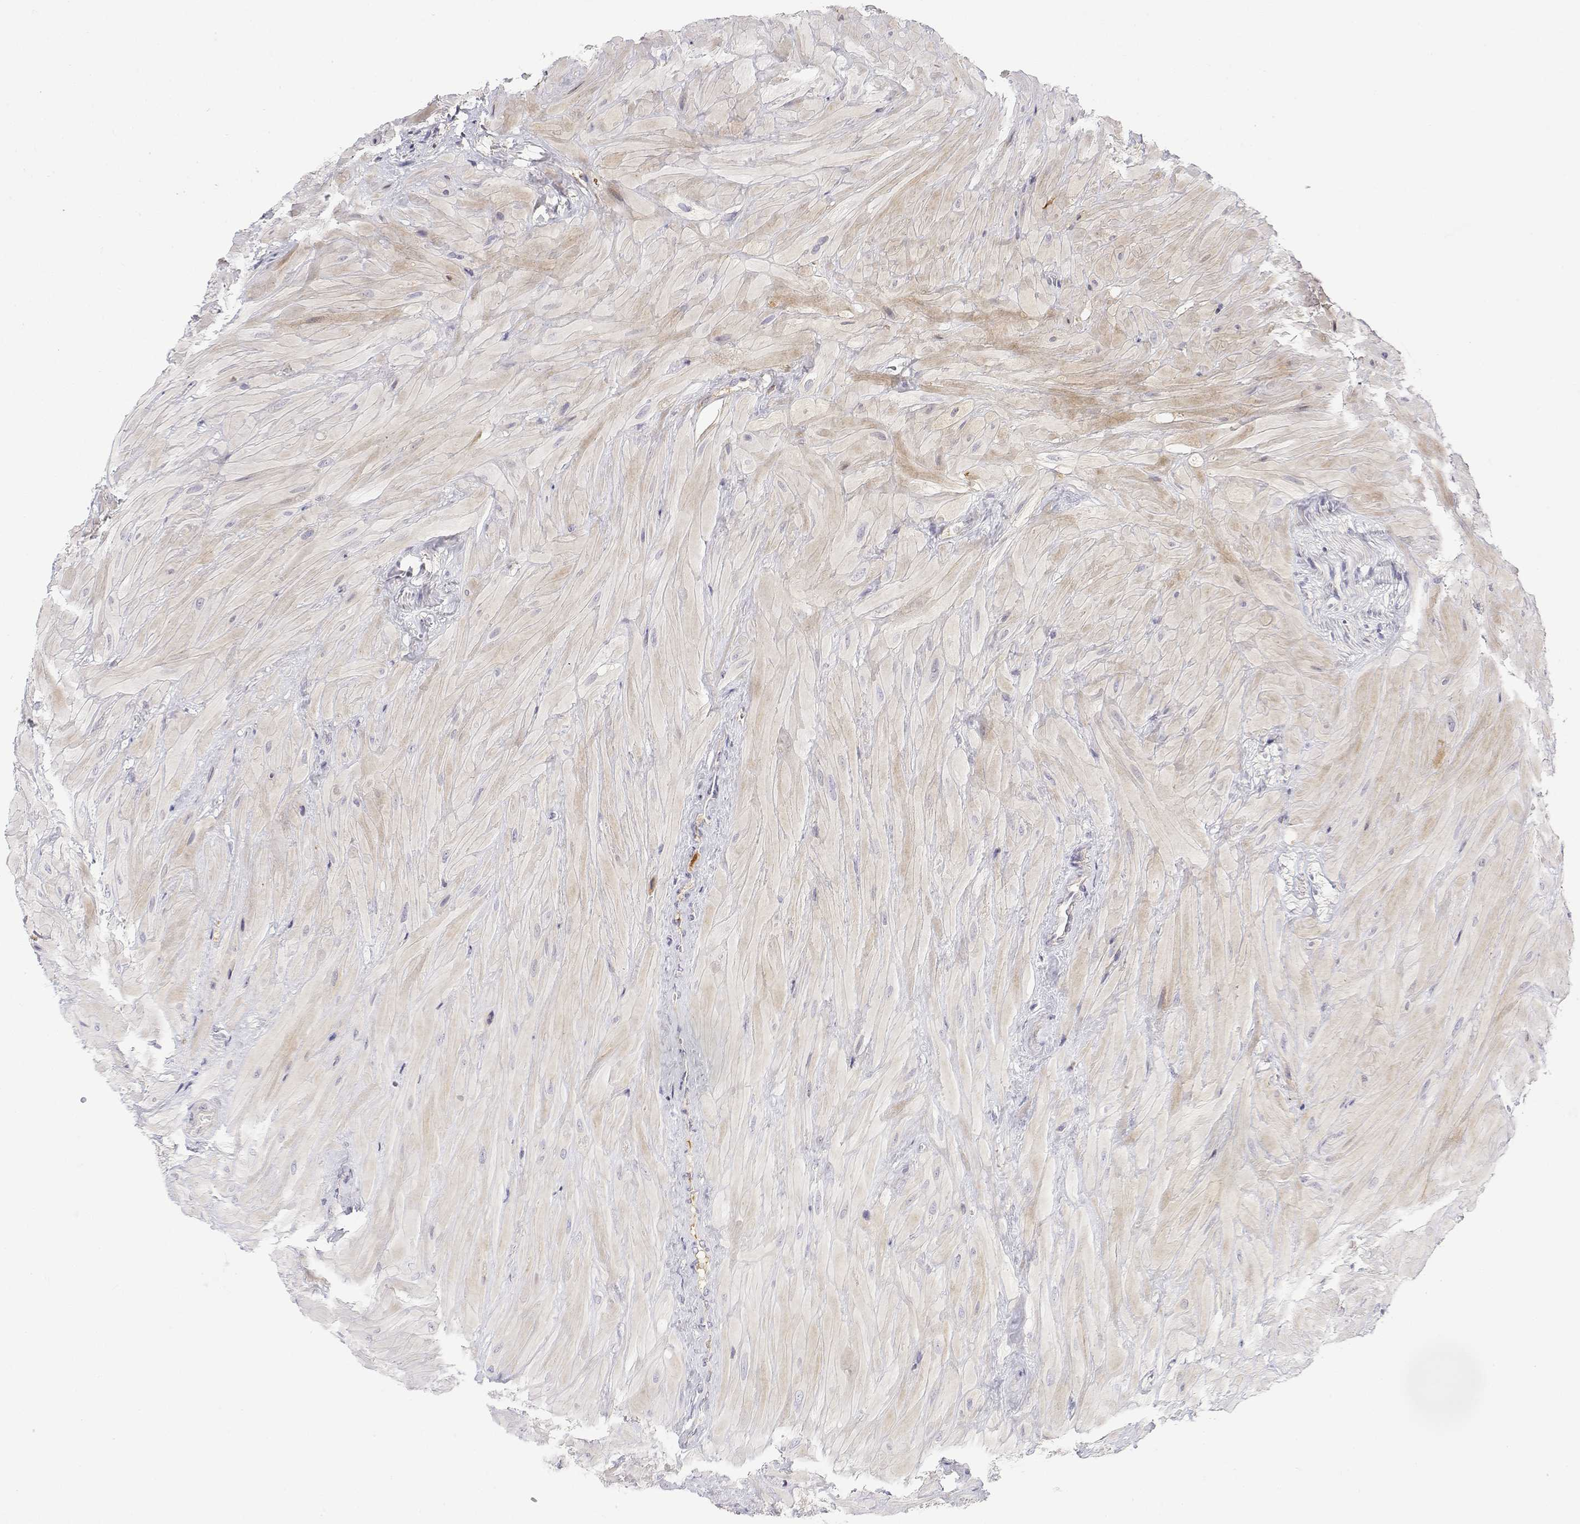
{"staining": {"intensity": "negative", "quantity": "none", "location": "none"}, "tissue": "seminal vesicle", "cell_type": "Glandular cells", "image_type": "normal", "snomed": [{"axis": "morphology", "description": "Normal tissue, NOS"}, {"axis": "topography", "description": "Seminal veicle"}], "caption": "Micrograph shows no protein expression in glandular cells of unremarkable seminal vesicle. The staining was performed using DAB to visualize the protein expression in brown, while the nuclei were stained in blue with hematoxylin (Magnification: 20x).", "gene": "IGFBP4", "patient": {"sex": "male", "age": 57}}